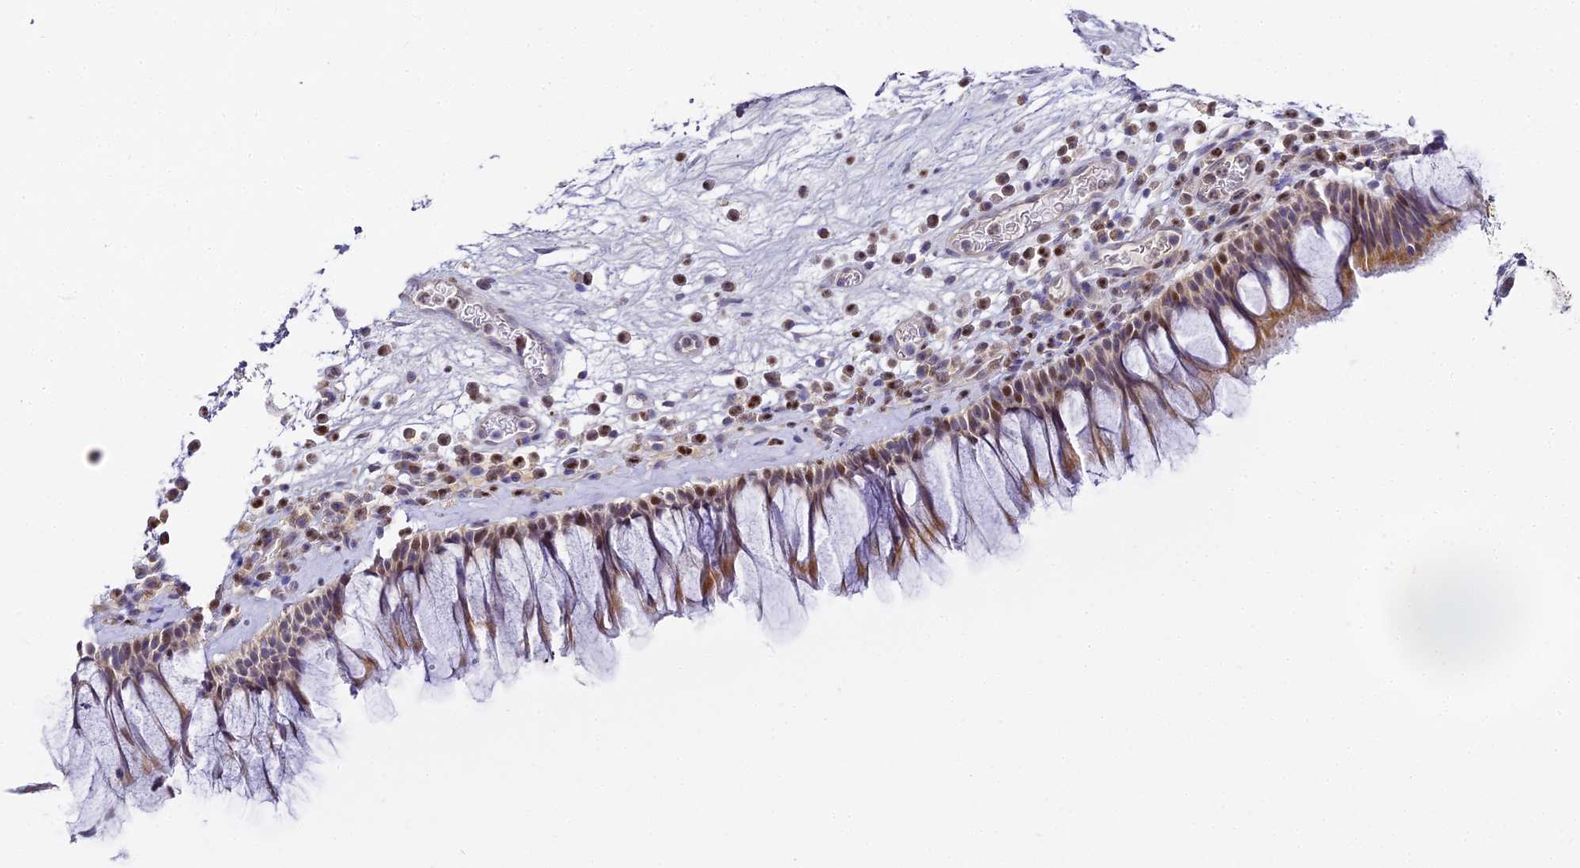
{"staining": {"intensity": "moderate", "quantity": "25%-75%", "location": "cytoplasmic/membranous,nuclear"}, "tissue": "nasopharynx", "cell_type": "Respiratory epithelial cells", "image_type": "normal", "snomed": [{"axis": "morphology", "description": "Normal tissue, NOS"}, {"axis": "morphology", "description": "Inflammation, NOS"}, {"axis": "topography", "description": "Nasopharynx"}], "caption": "This micrograph reveals normal nasopharynx stained with immunohistochemistry (IHC) to label a protein in brown. The cytoplasmic/membranous,nuclear of respiratory epithelial cells show moderate positivity for the protein. Nuclei are counter-stained blue.", "gene": "SERP1", "patient": {"sex": "male", "age": 70}}